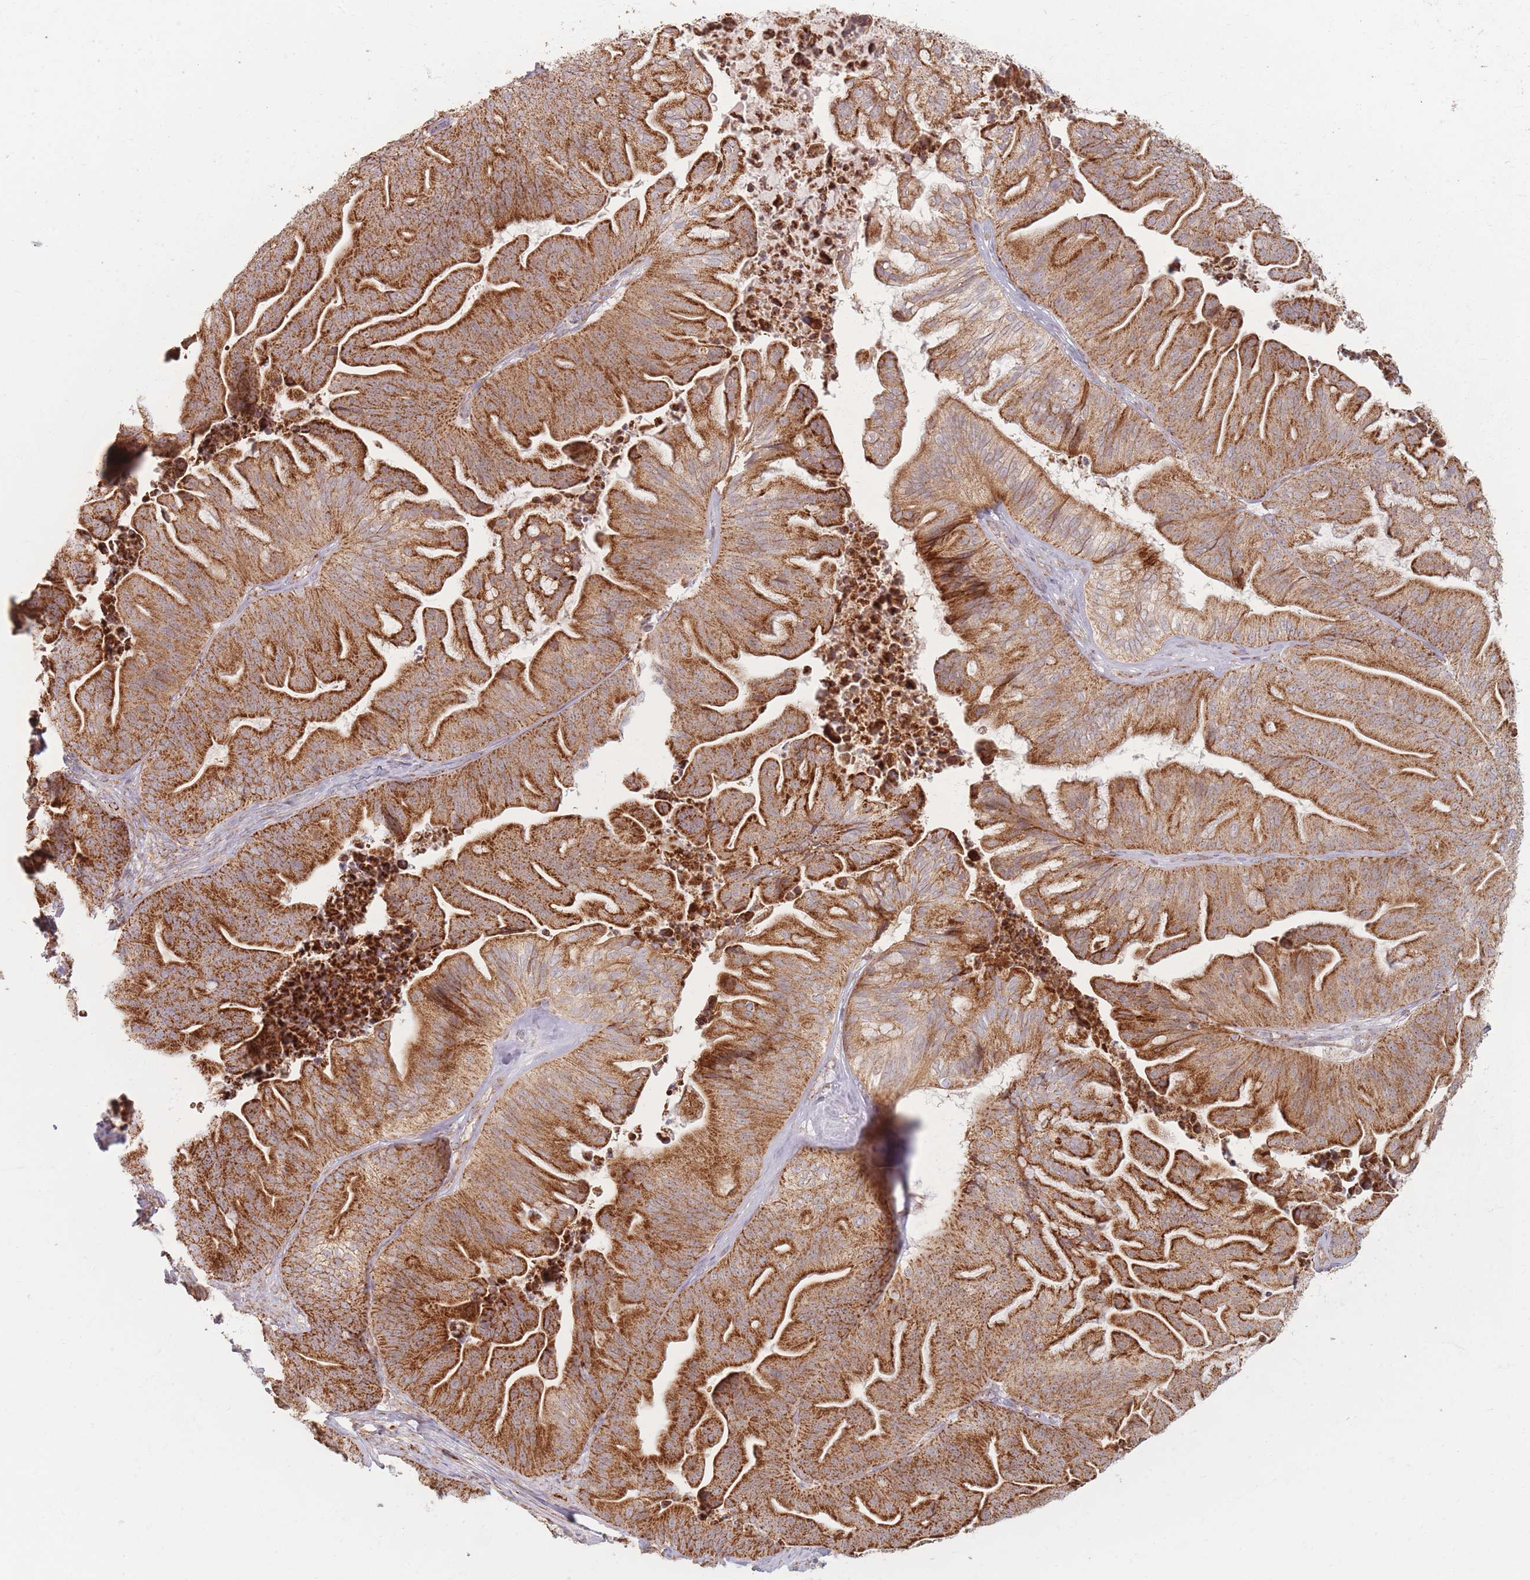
{"staining": {"intensity": "strong", "quantity": ">75%", "location": "cytoplasmic/membranous"}, "tissue": "ovarian cancer", "cell_type": "Tumor cells", "image_type": "cancer", "snomed": [{"axis": "morphology", "description": "Cystadenocarcinoma, mucinous, NOS"}, {"axis": "topography", "description": "Ovary"}], "caption": "IHC (DAB (3,3'-diaminobenzidine)) staining of ovarian cancer (mucinous cystadenocarcinoma) demonstrates strong cytoplasmic/membranous protein expression in approximately >75% of tumor cells.", "gene": "ESRP2", "patient": {"sex": "female", "age": 67}}